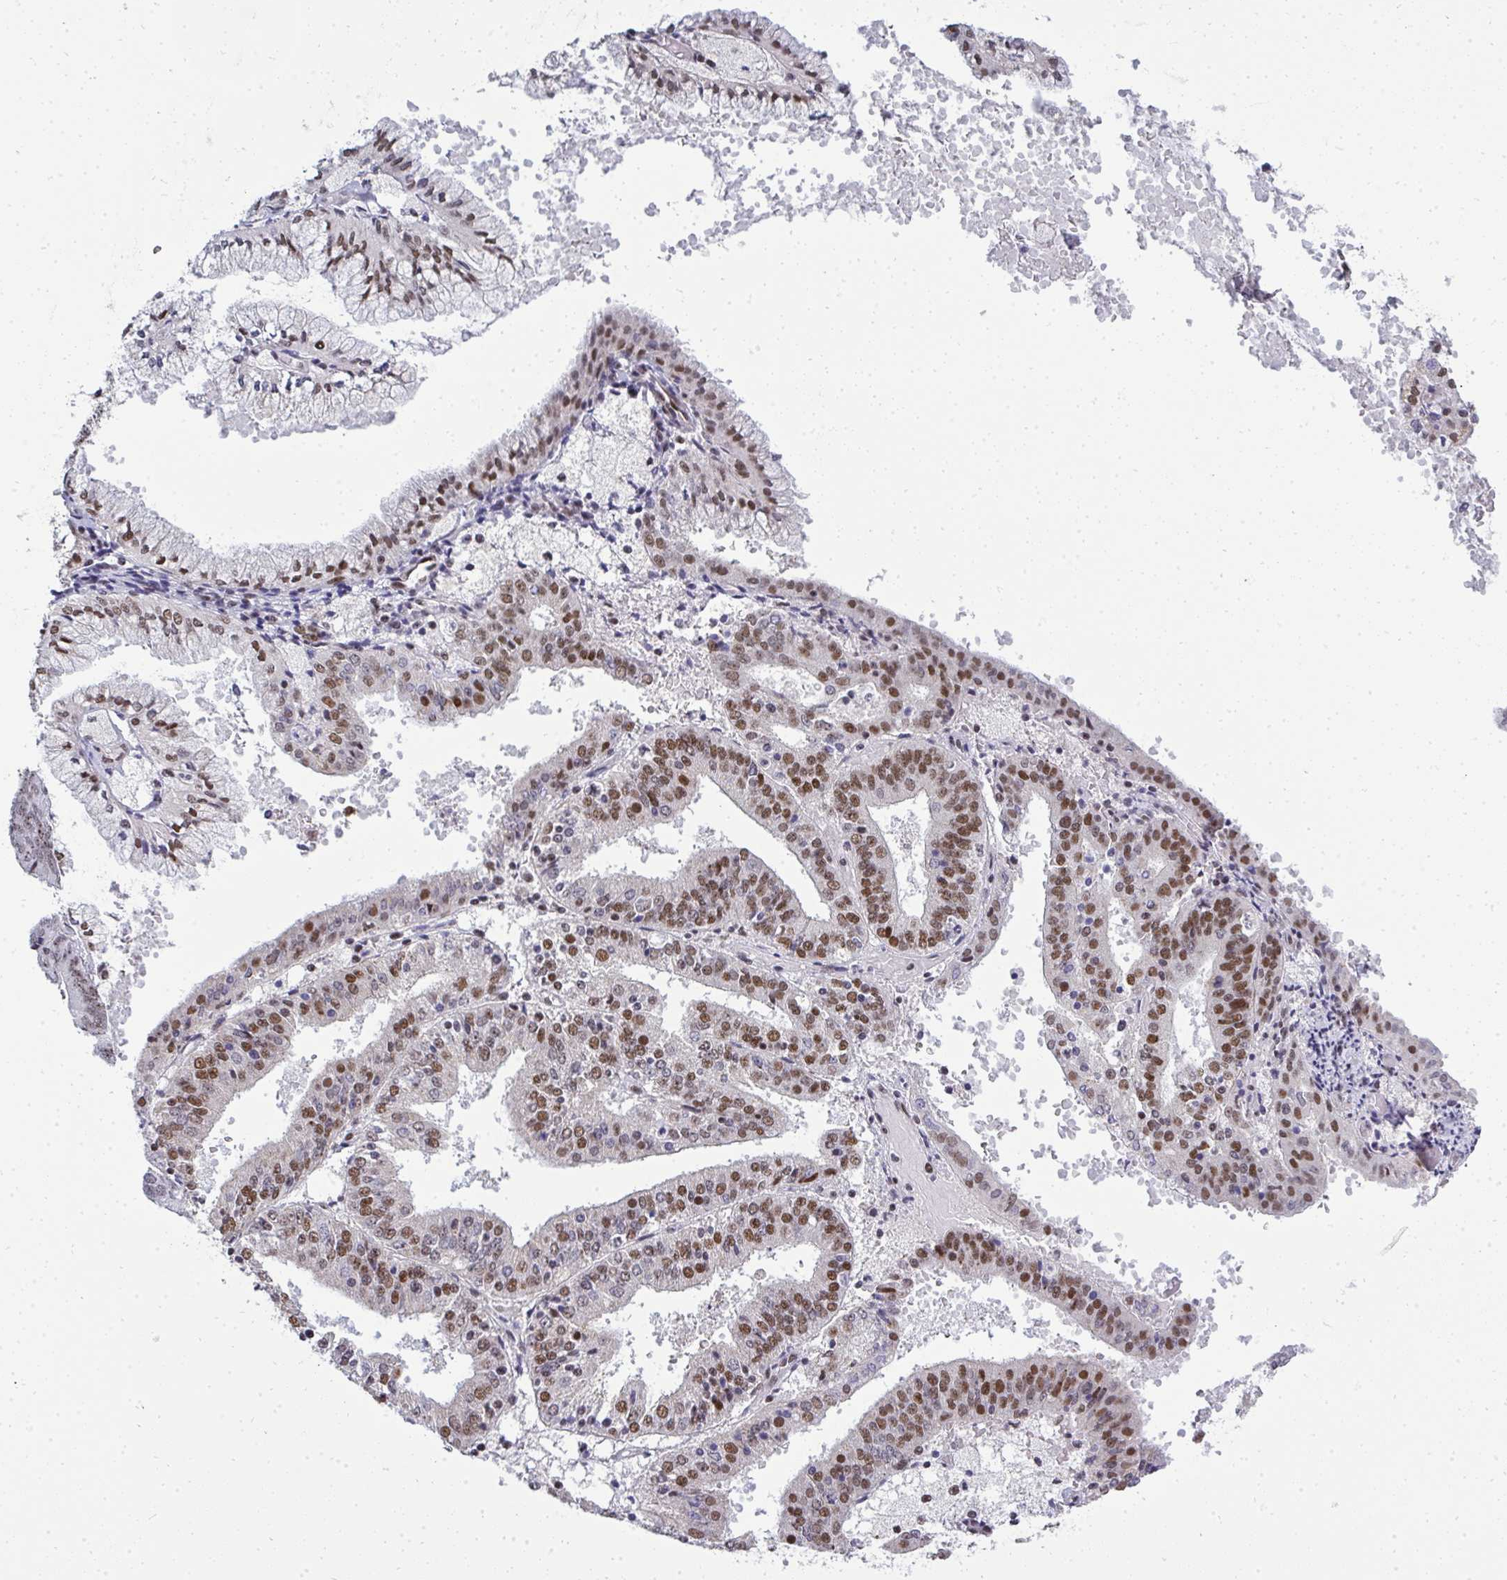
{"staining": {"intensity": "moderate", "quantity": ">75%", "location": "nuclear"}, "tissue": "endometrial cancer", "cell_type": "Tumor cells", "image_type": "cancer", "snomed": [{"axis": "morphology", "description": "Adenocarcinoma, NOS"}, {"axis": "topography", "description": "Endometrium"}], "caption": "This photomicrograph reveals immunohistochemistry (IHC) staining of human endometrial cancer, with medium moderate nuclear expression in approximately >75% of tumor cells.", "gene": "SIRT7", "patient": {"sex": "female", "age": 63}}